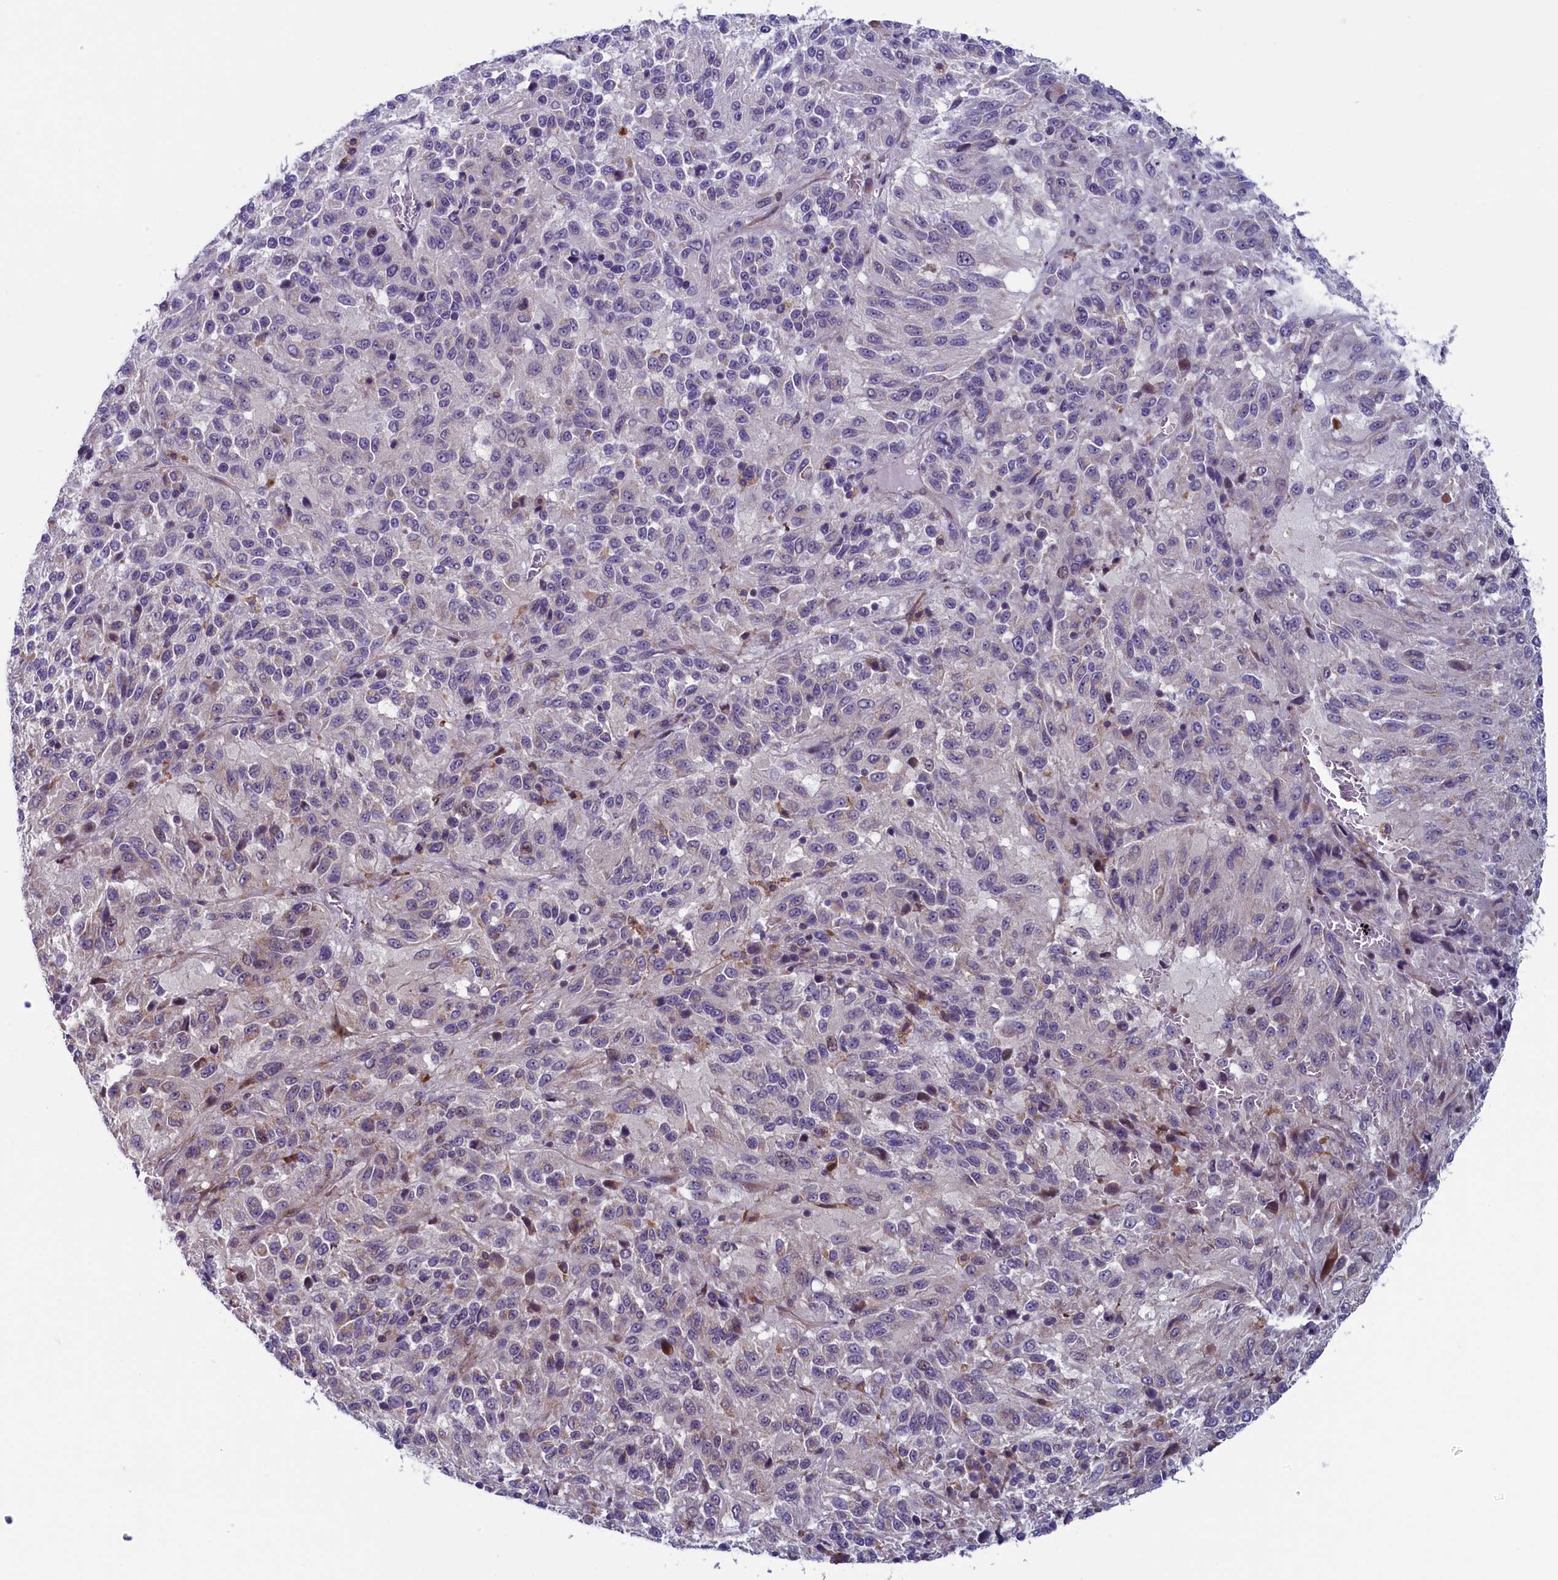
{"staining": {"intensity": "negative", "quantity": "none", "location": "none"}, "tissue": "melanoma", "cell_type": "Tumor cells", "image_type": "cancer", "snomed": [{"axis": "morphology", "description": "Malignant melanoma, Metastatic site"}, {"axis": "topography", "description": "Lung"}], "caption": "Immunohistochemical staining of human malignant melanoma (metastatic site) displays no significant positivity in tumor cells.", "gene": "ANKRD39", "patient": {"sex": "male", "age": 64}}